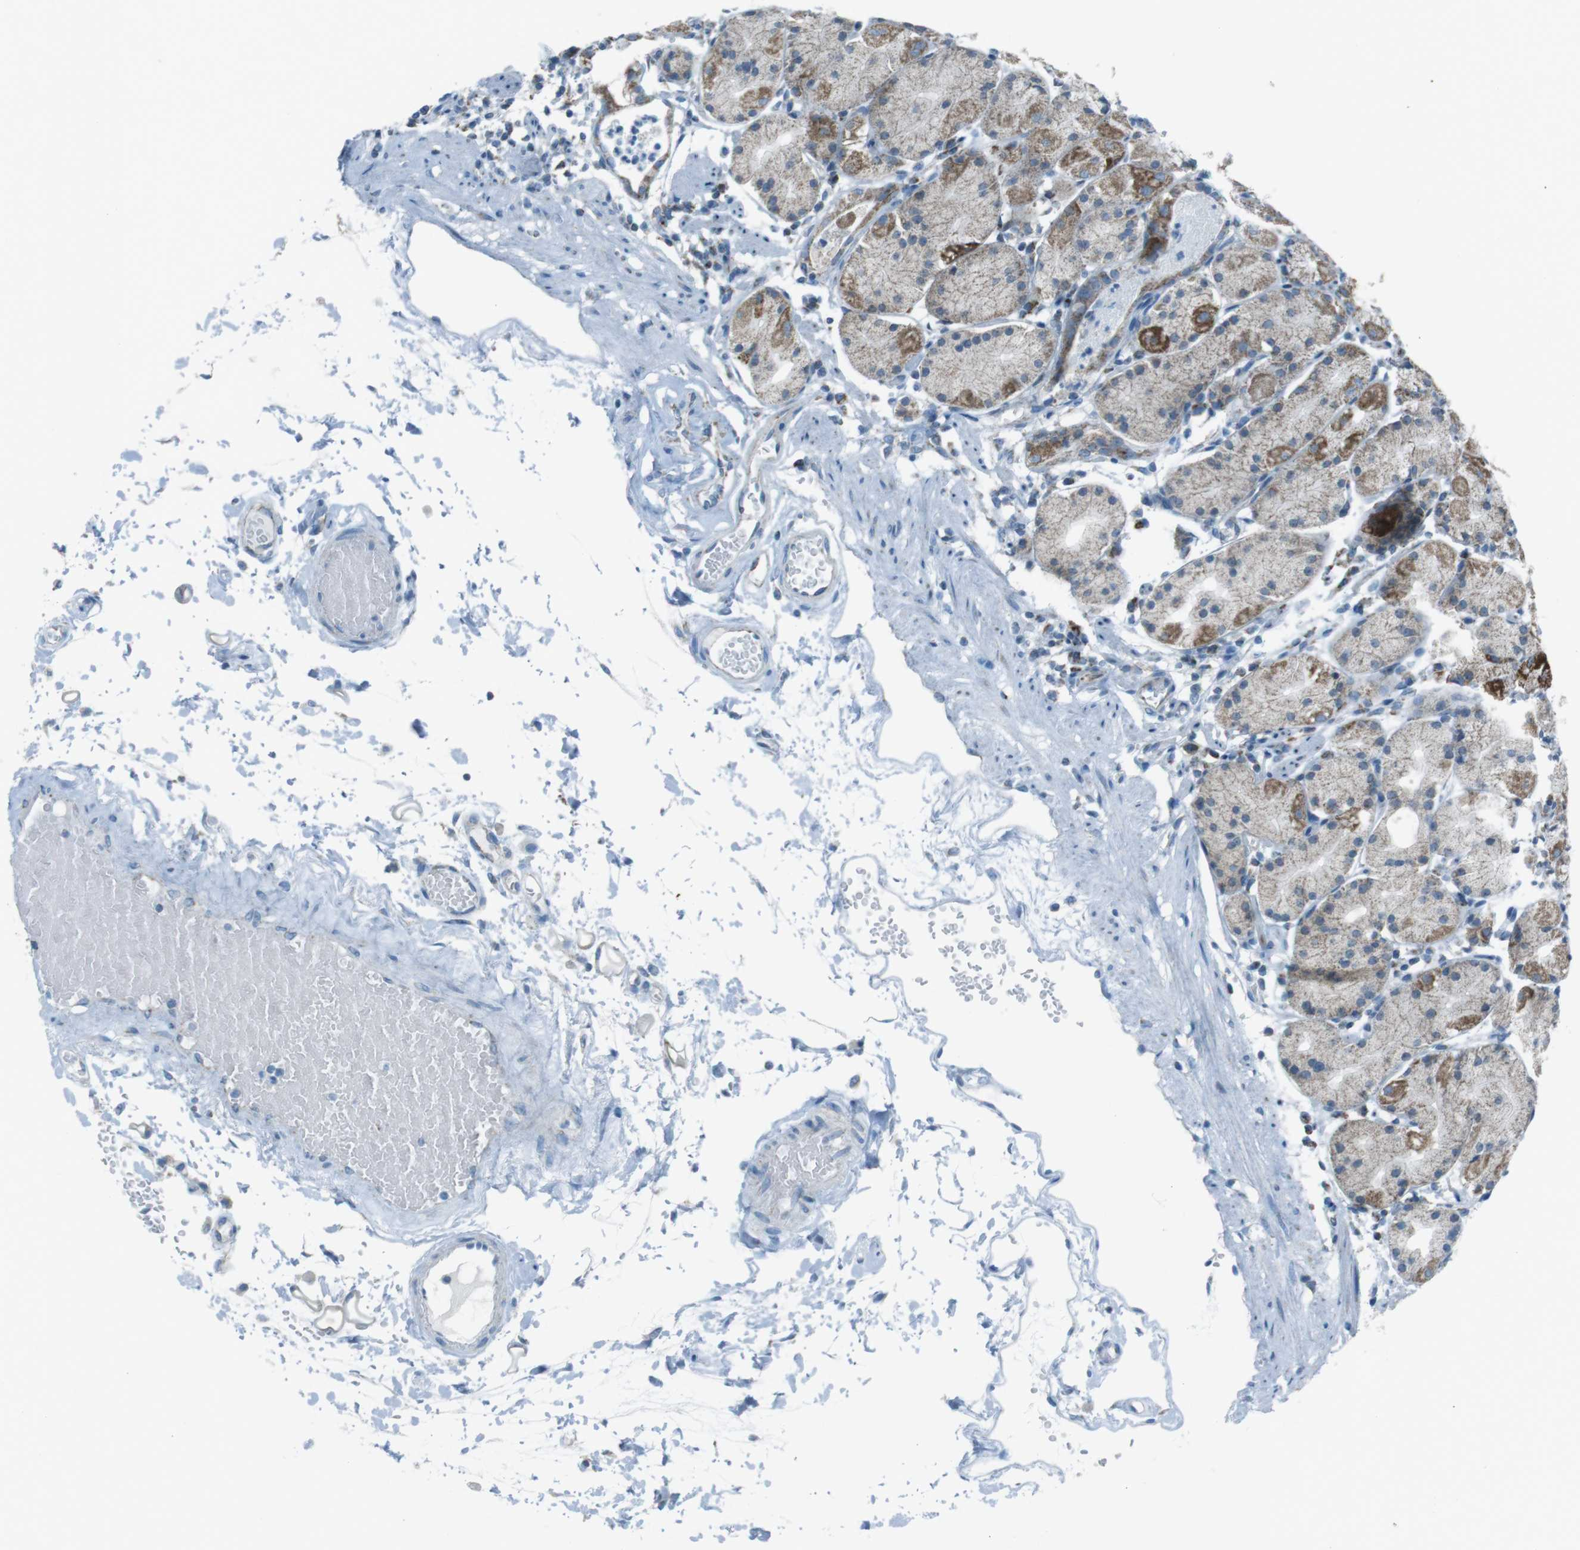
{"staining": {"intensity": "moderate", "quantity": "25%-75%", "location": "cytoplasmic/membranous"}, "tissue": "stomach", "cell_type": "Glandular cells", "image_type": "normal", "snomed": [{"axis": "morphology", "description": "Normal tissue, NOS"}, {"axis": "topography", "description": "Stomach"}, {"axis": "topography", "description": "Stomach, lower"}], "caption": "Protein expression analysis of unremarkable human stomach reveals moderate cytoplasmic/membranous expression in approximately 25%-75% of glandular cells. (Stains: DAB in brown, nuclei in blue, Microscopy: brightfield microscopy at high magnification).", "gene": "DNAJA3", "patient": {"sex": "female", "age": 75}}